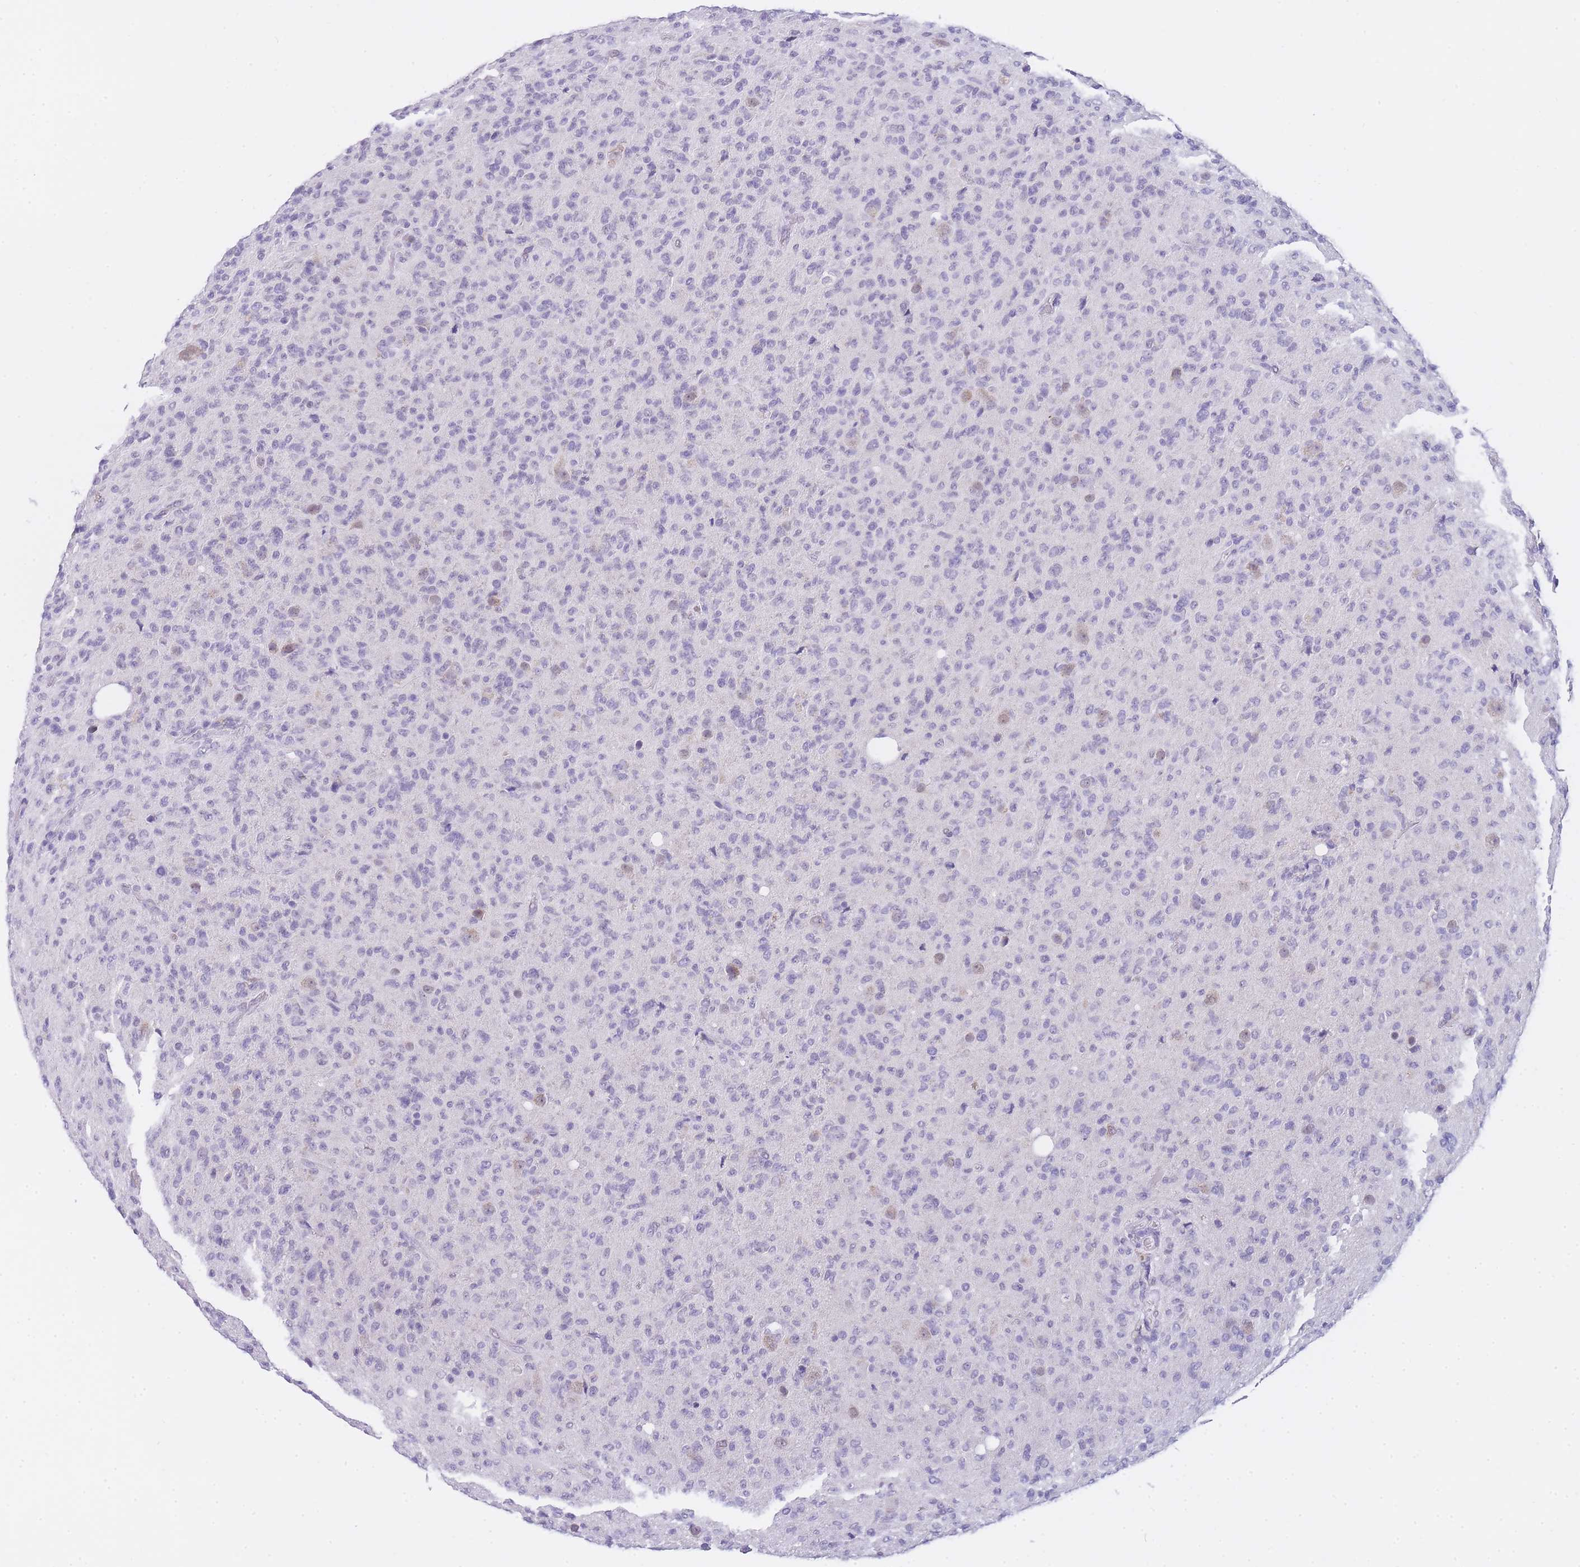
{"staining": {"intensity": "weak", "quantity": "<25%", "location": "nuclear"}, "tissue": "glioma", "cell_type": "Tumor cells", "image_type": "cancer", "snomed": [{"axis": "morphology", "description": "Glioma, malignant, High grade"}, {"axis": "topography", "description": "Brain"}], "caption": "This photomicrograph is of malignant high-grade glioma stained with immunohistochemistry (IHC) to label a protein in brown with the nuclei are counter-stained blue. There is no positivity in tumor cells.", "gene": "FRAT2", "patient": {"sex": "female", "age": 57}}